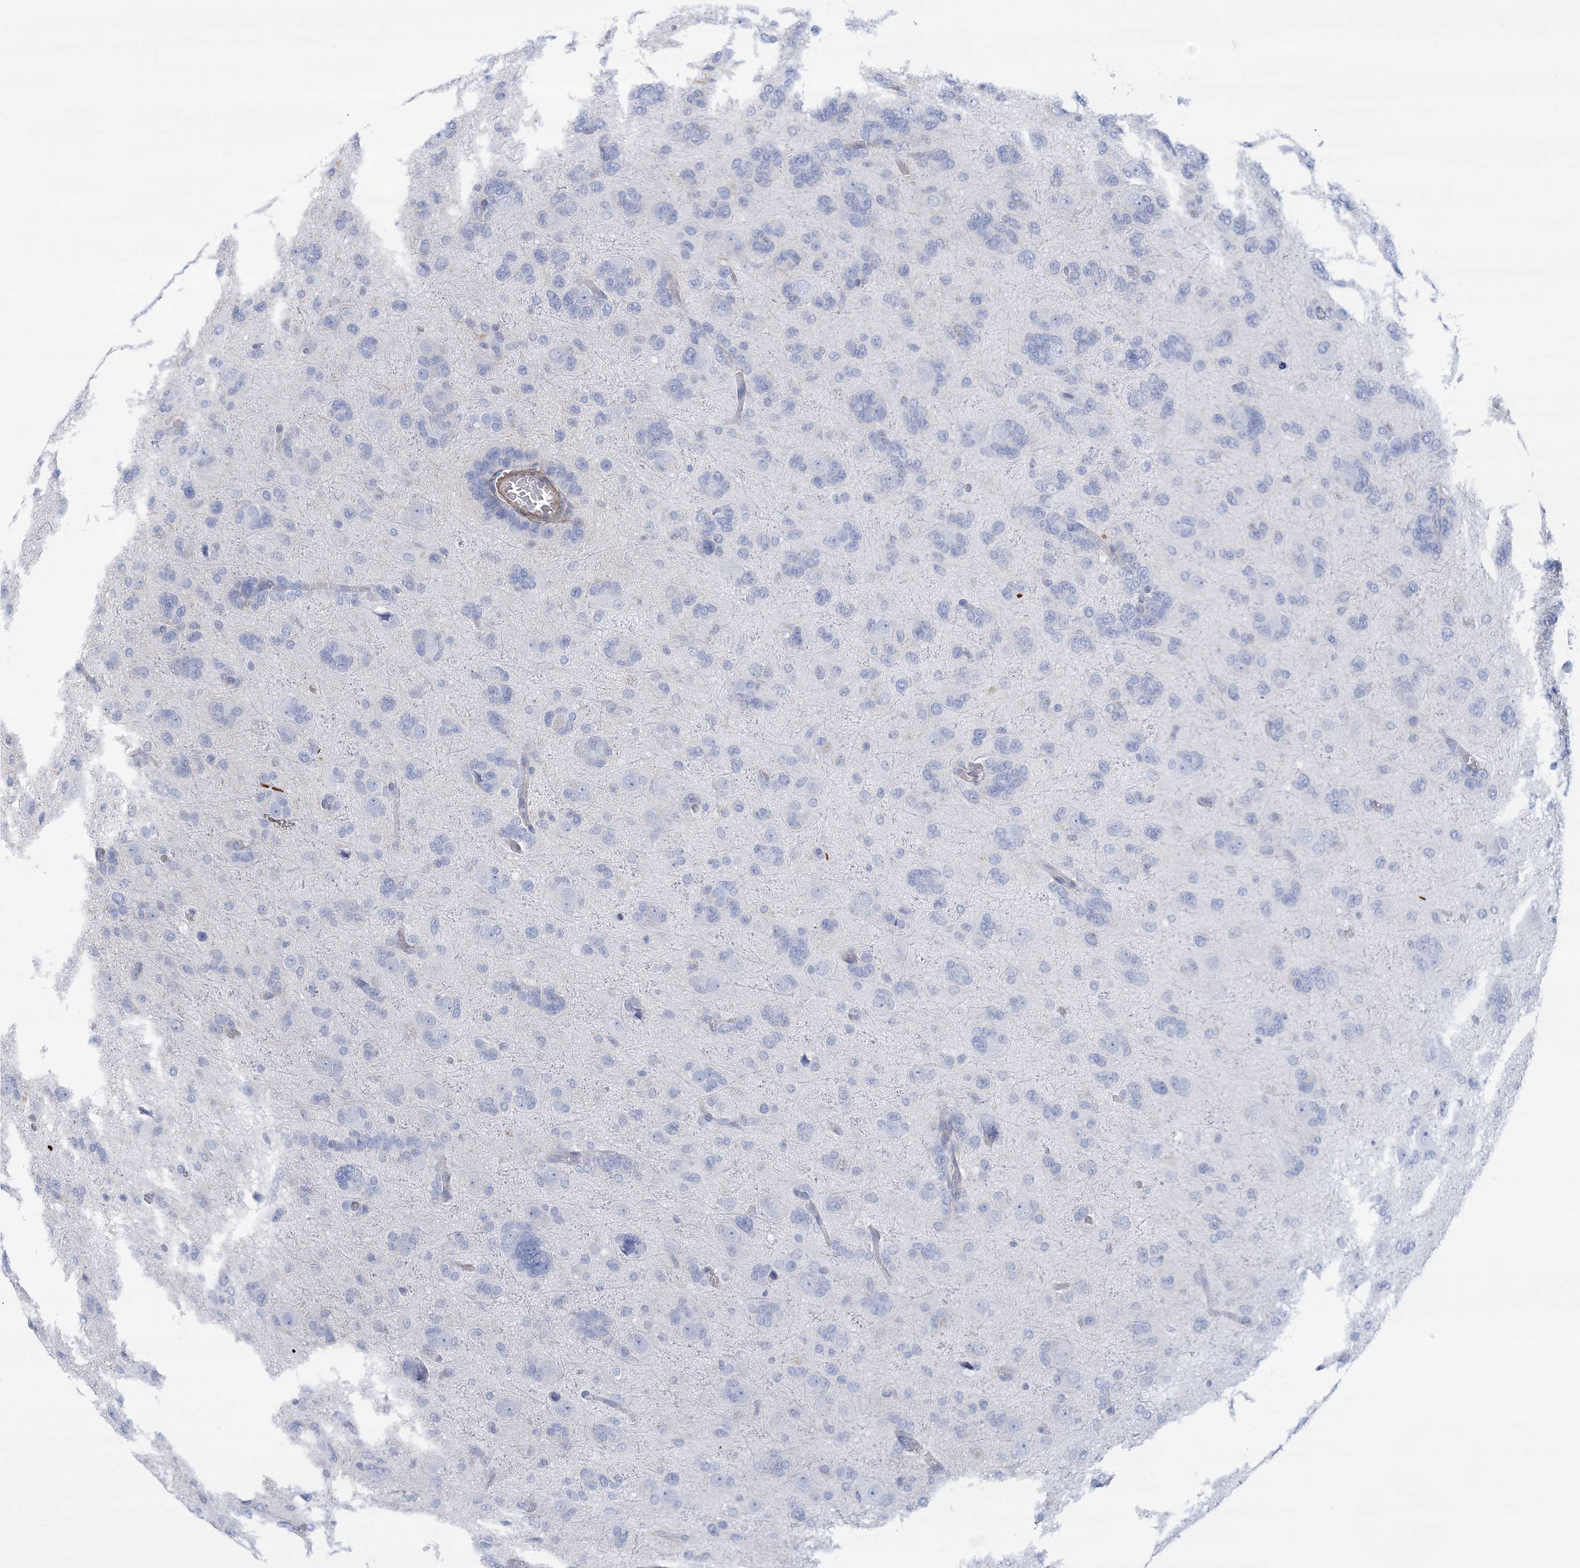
{"staining": {"intensity": "negative", "quantity": "none", "location": "none"}, "tissue": "glioma", "cell_type": "Tumor cells", "image_type": "cancer", "snomed": [{"axis": "morphology", "description": "Glioma, malignant, High grade"}, {"axis": "topography", "description": "Brain"}], "caption": "Immunohistochemical staining of human high-grade glioma (malignant) reveals no significant positivity in tumor cells.", "gene": "C11orf21", "patient": {"sex": "female", "age": 59}}